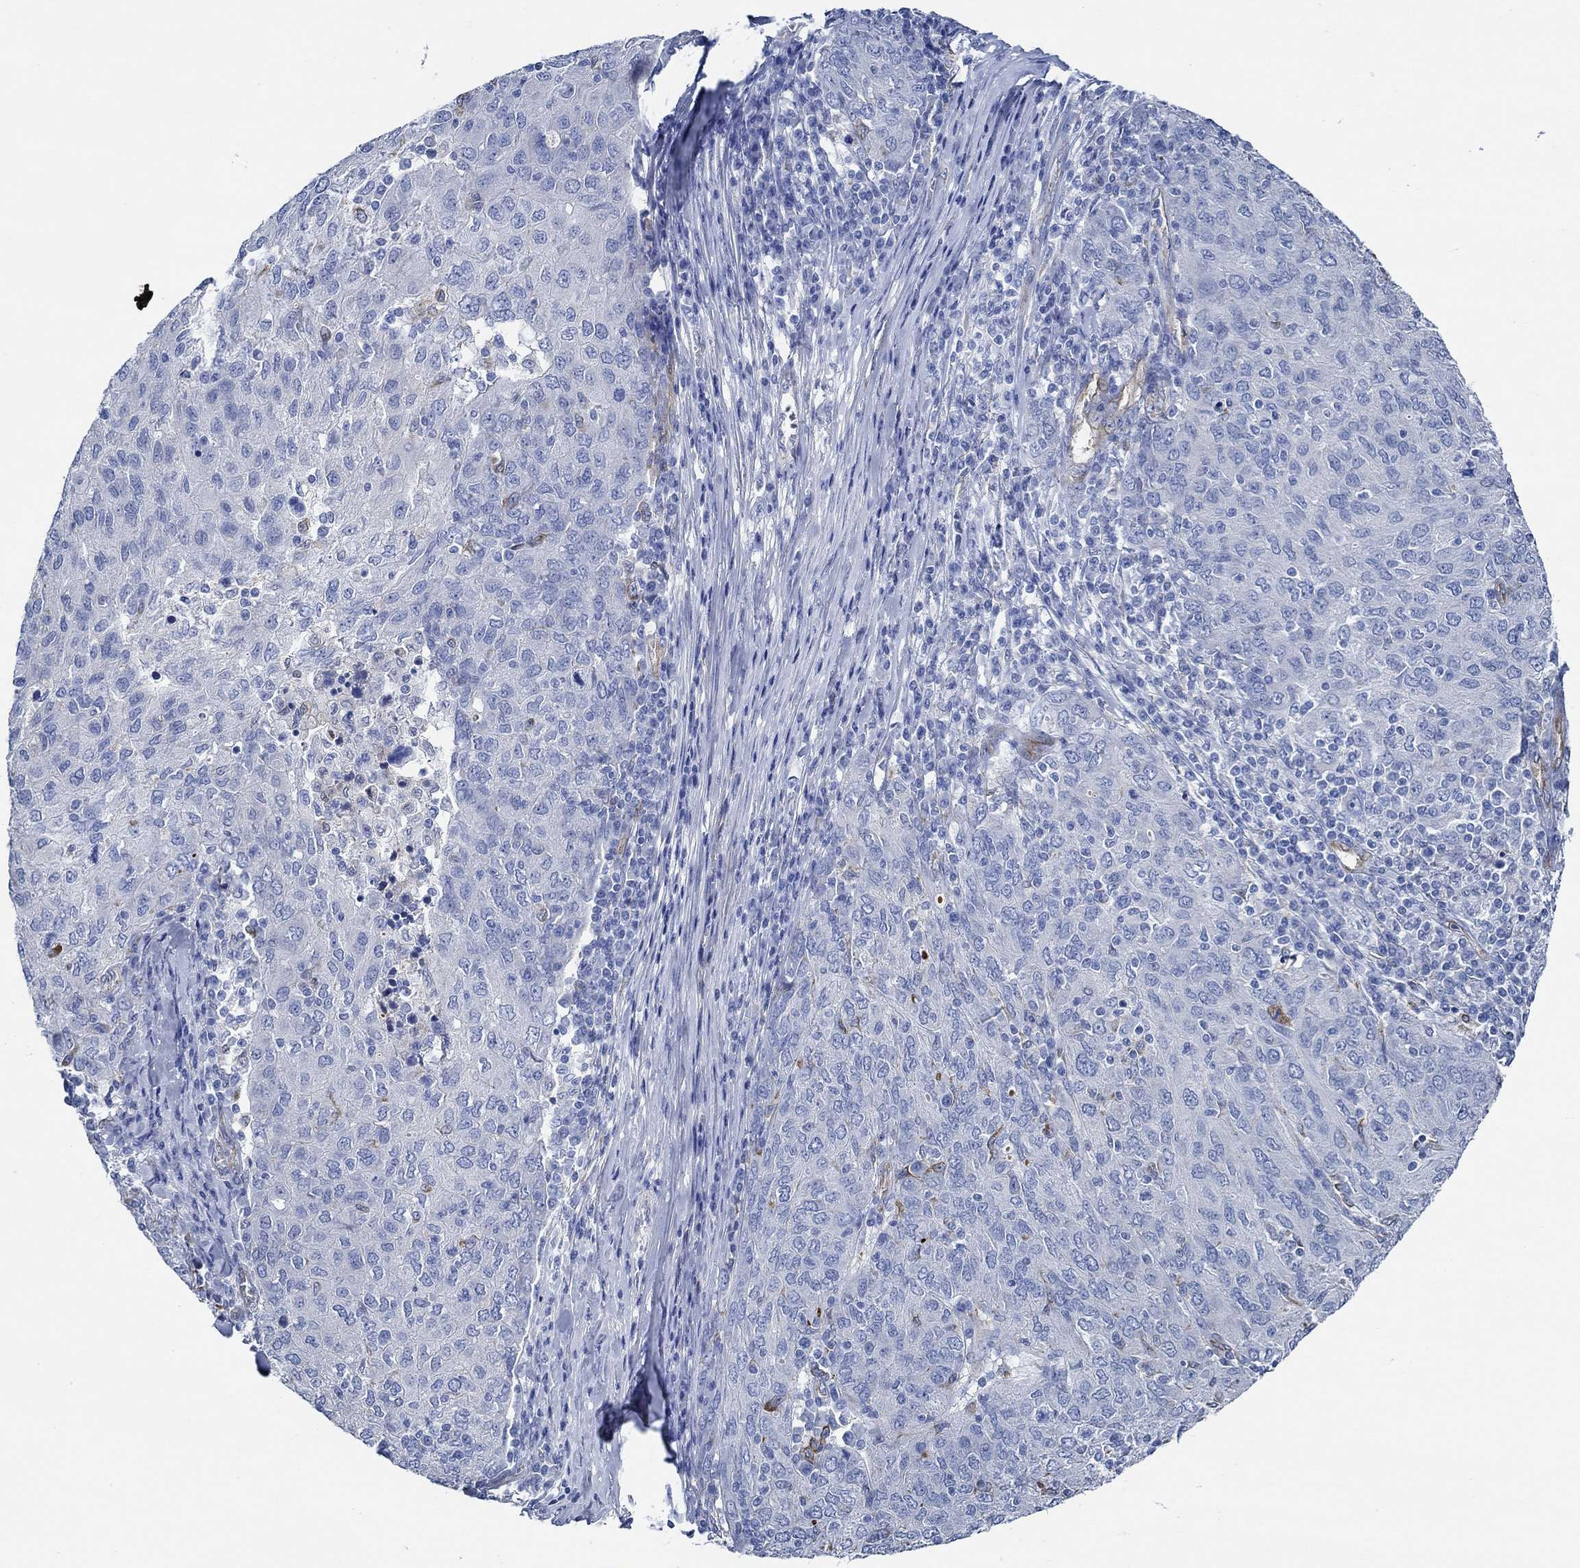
{"staining": {"intensity": "moderate", "quantity": "<25%", "location": "cytoplasmic/membranous"}, "tissue": "ovarian cancer", "cell_type": "Tumor cells", "image_type": "cancer", "snomed": [{"axis": "morphology", "description": "Carcinoma, endometroid"}, {"axis": "topography", "description": "Ovary"}], "caption": "DAB immunohistochemical staining of endometroid carcinoma (ovarian) demonstrates moderate cytoplasmic/membranous protein expression in approximately <25% of tumor cells.", "gene": "HECW2", "patient": {"sex": "female", "age": 50}}